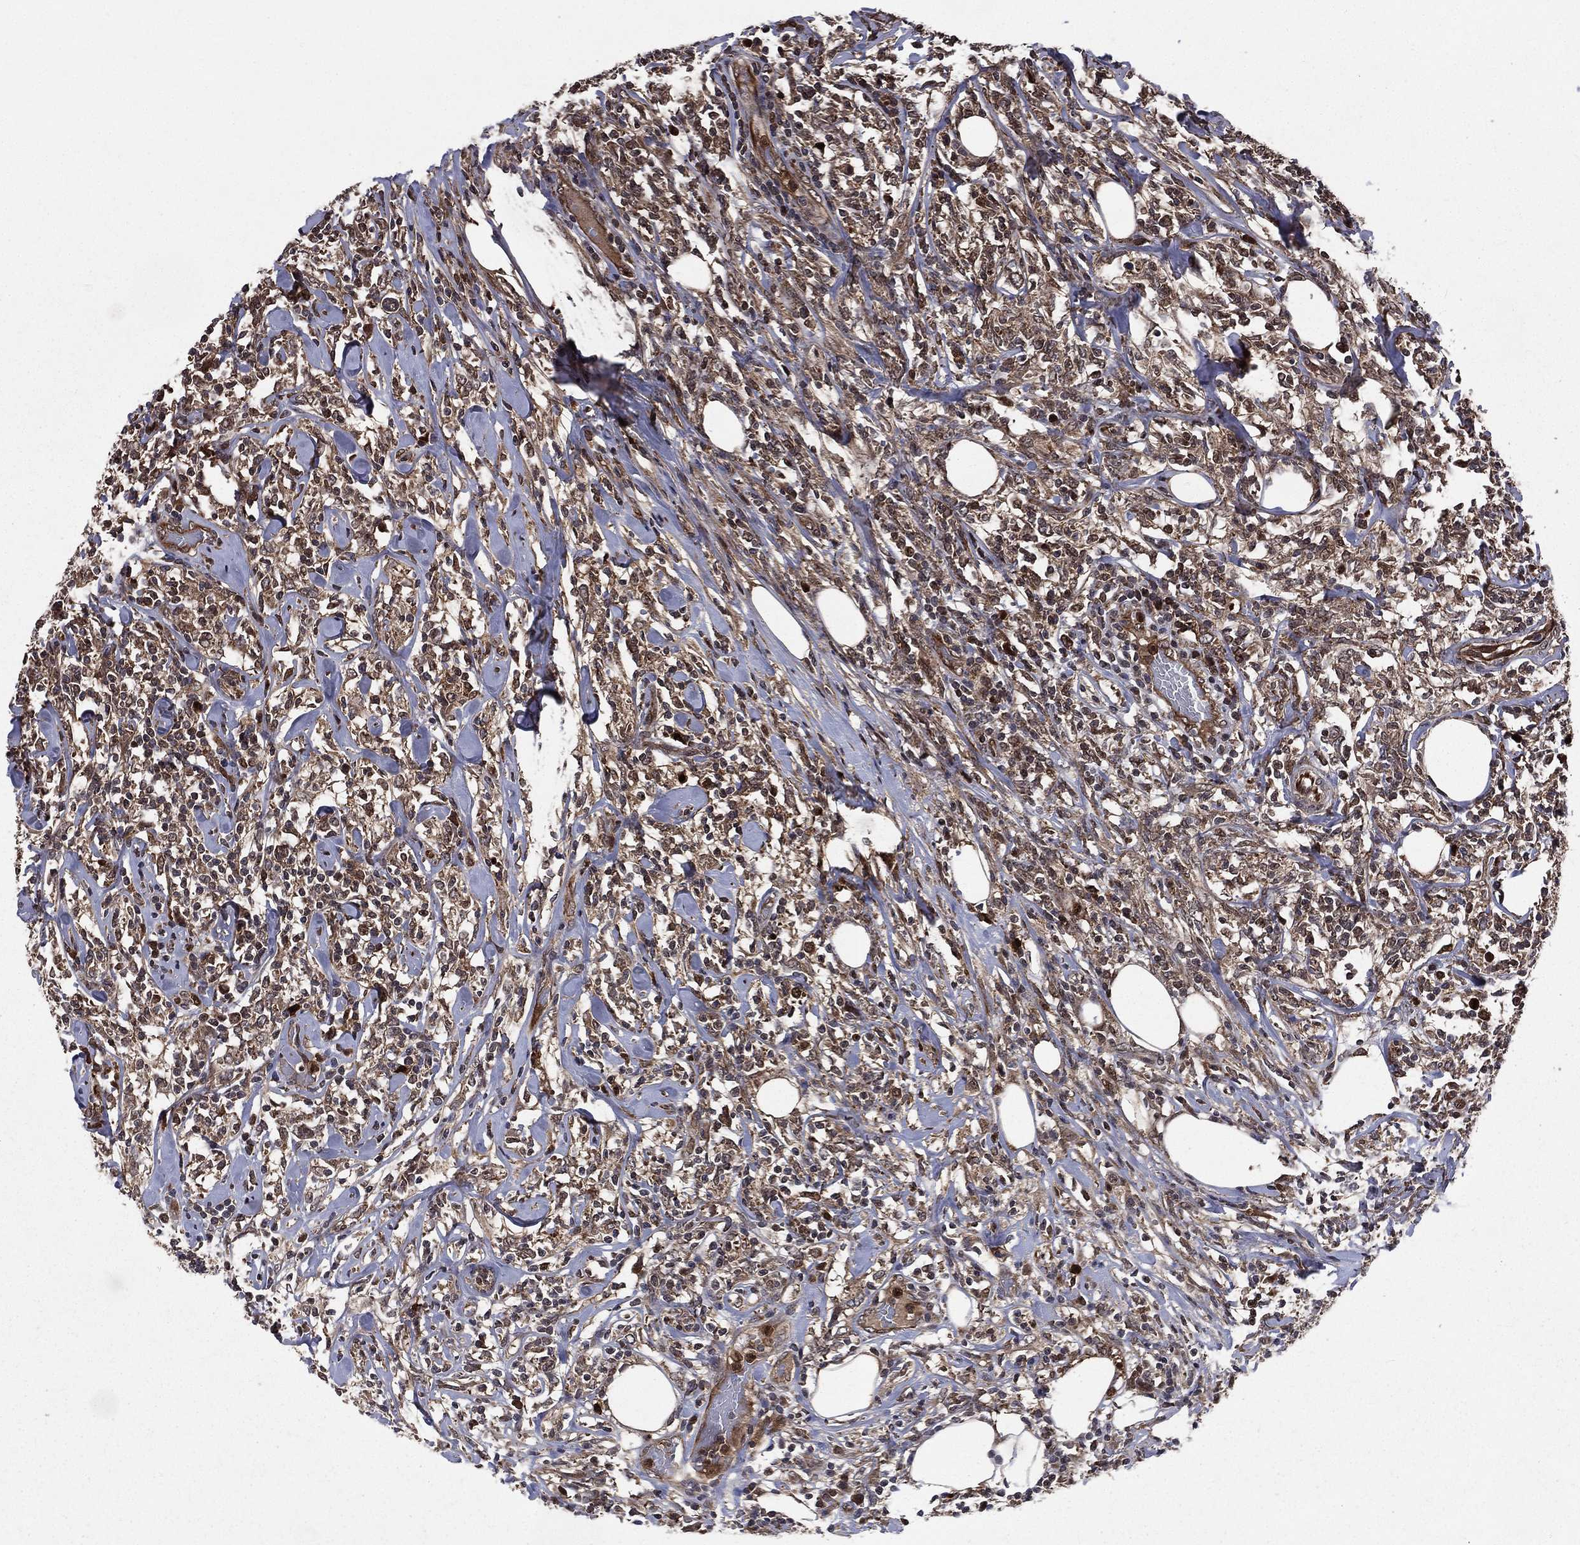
{"staining": {"intensity": "moderate", "quantity": "<25%", "location": "cytoplasmic/membranous,nuclear"}, "tissue": "lymphoma", "cell_type": "Tumor cells", "image_type": "cancer", "snomed": [{"axis": "morphology", "description": "Malignant lymphoma, non-Hodgkin's type, High grade"}, {"axis": "topography", "description": "Lymph node"}], "caption": "This image demonstrates malignant lymphoma, non-Hodgkin's type (high-grade) stained with IHC to label a protein in brown. The cytoplasmic/membranous and nuclear of tumor cells show moderate positivity for the protein. Nuclei are counter-stained blue.", "gene": "LENG8", "patient": {"sex": "female", "age": 84}}